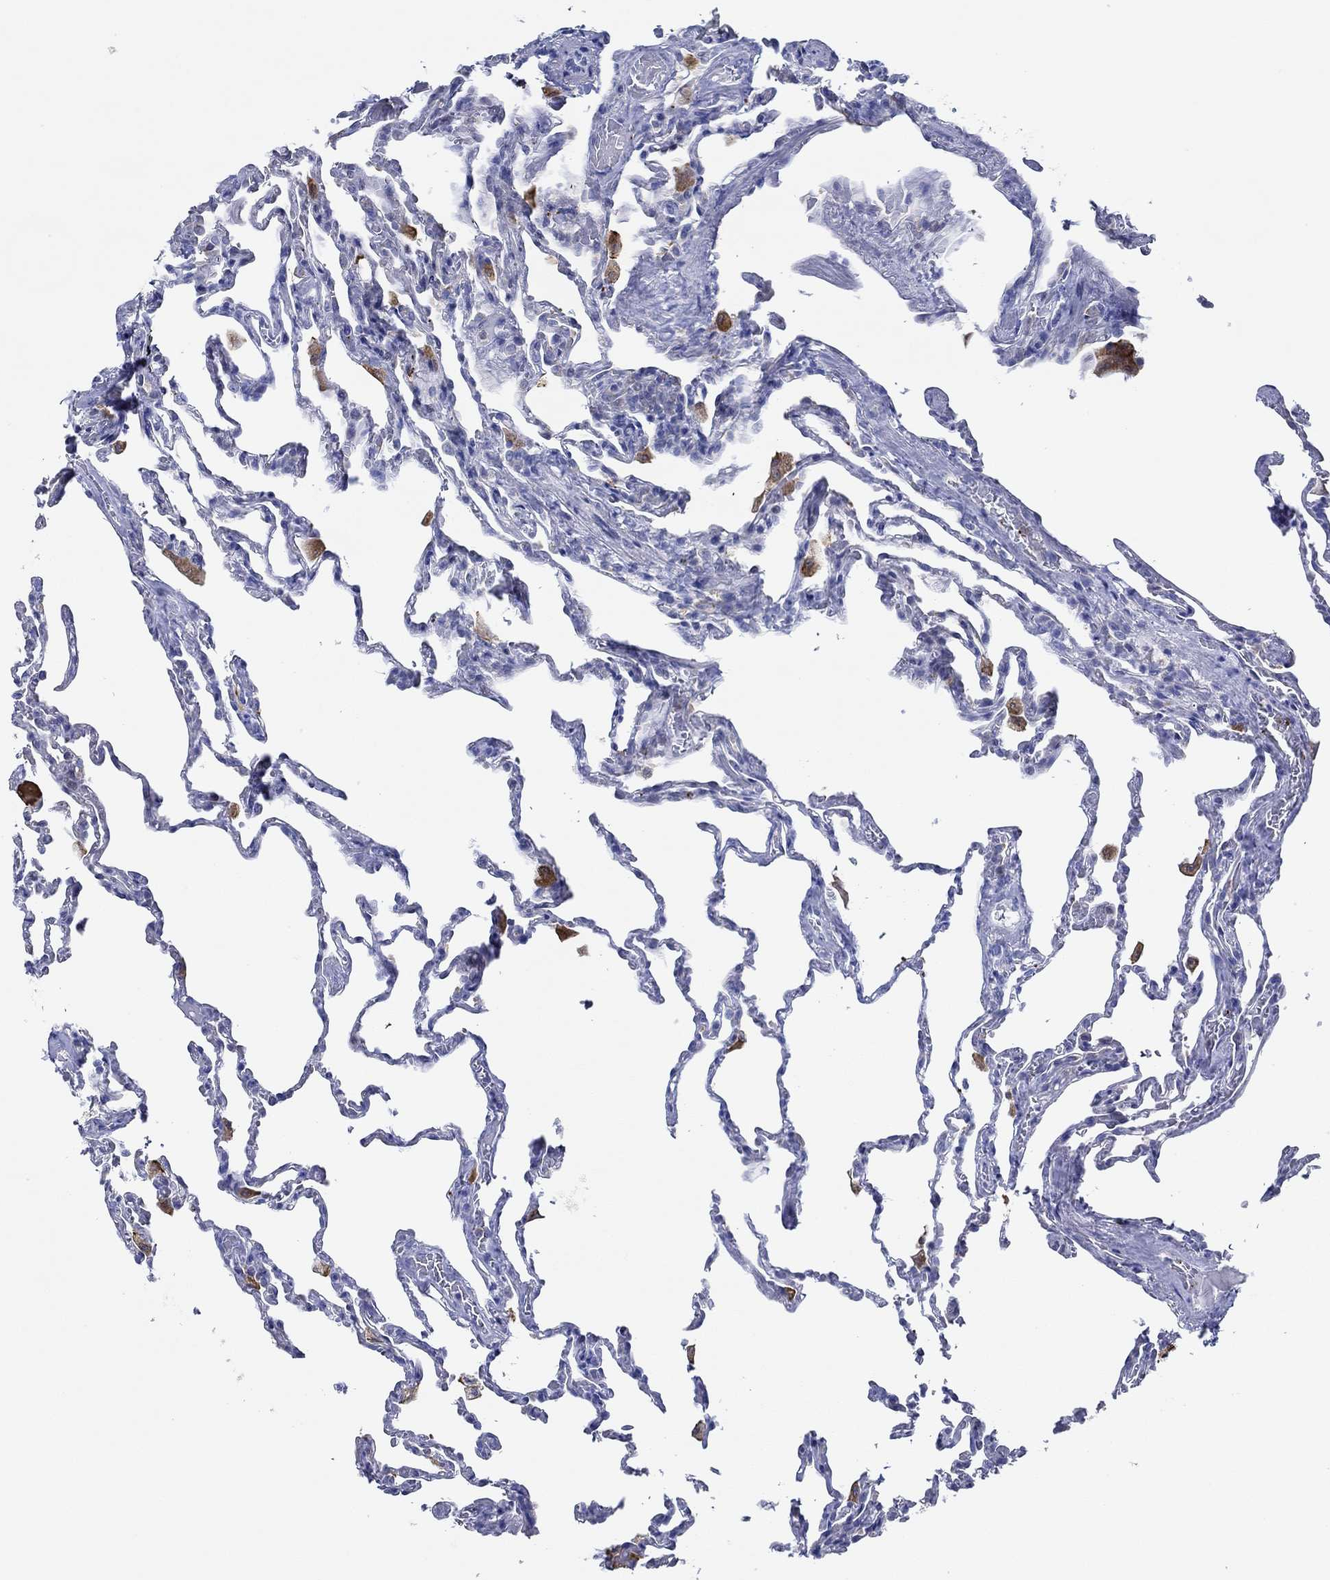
{"staining": {"intensity": "negative", "quantity": "none", "location": "none"}, "tissue": "lung", "cell_type": "Alveolar cells", "image_type": "normal", "snomed": [{"axis": "morphology", "description": "Normal tissue, NOS"}, {"axis": "topography", "description": "Lung"}], "caption": "DAB immunohistochemical staining of normal lung exhibits no significant expression in alveolar cells.", "gene": "SLC27A3", "patient": {"sex": "female", "age": 43}}